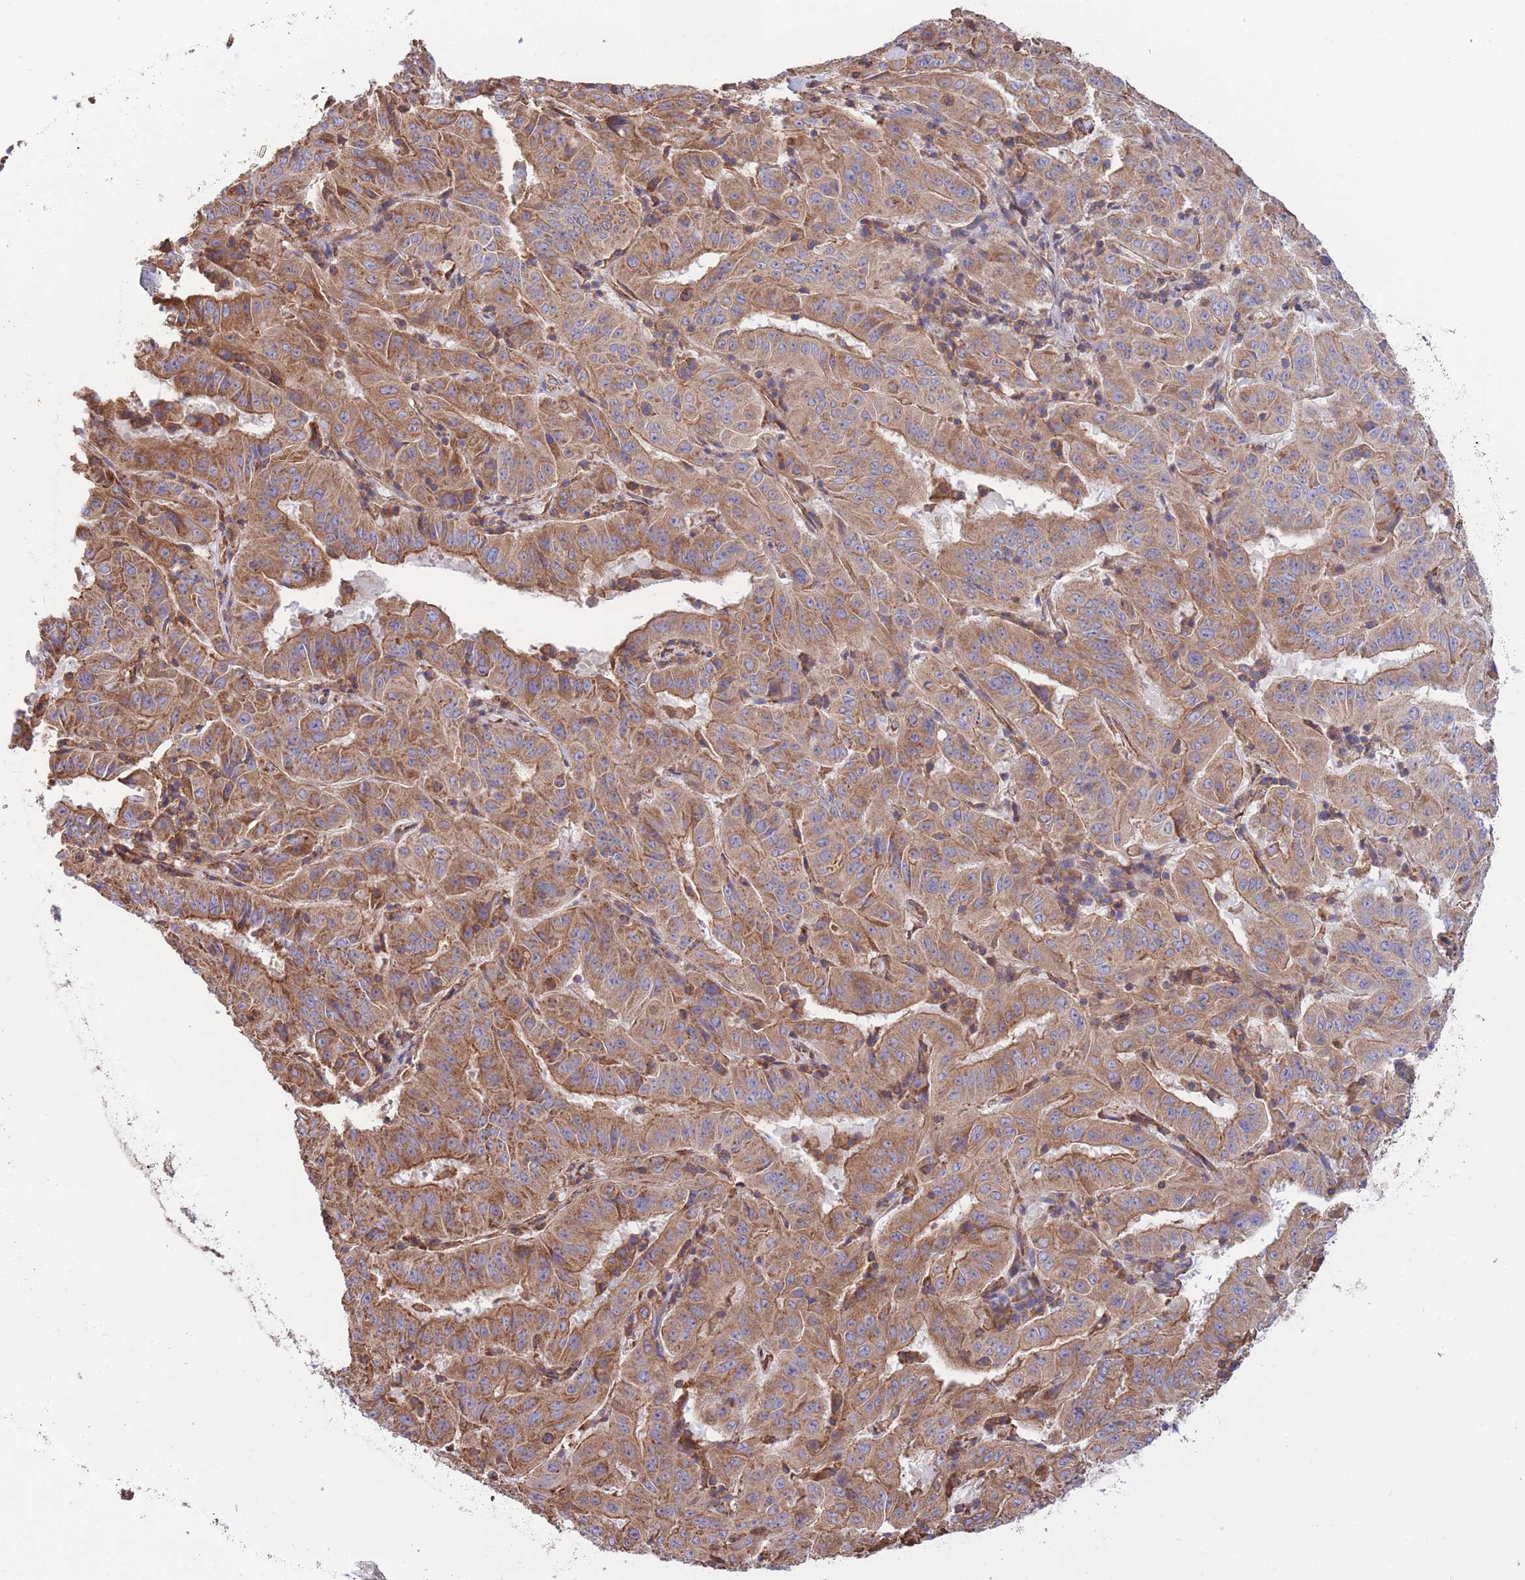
{"staining": {"intensity": "moderate", "quantity": ">75%", "location": "cytoplasmic/membranous"}, "tissue": "pancreatic cancer", "cell_type": "Tumor cells", "image_type": "cancer", "snomed": [{"axis": "morphology", "description": "Adenocarcinoma, NOS"}, {"axis": "topography", "description": "Pancreas"}], "caption": "The image reveals a brown stain indicating the presence of a protein in the cytoplasmic/membranous of tumor cells in pancreatic cancer. Ihc stains the protein of interest in brown and the nuclei are stained blue.", "gene": "LRRN4CL", "patient": {"sex": "male", "age": 63}}